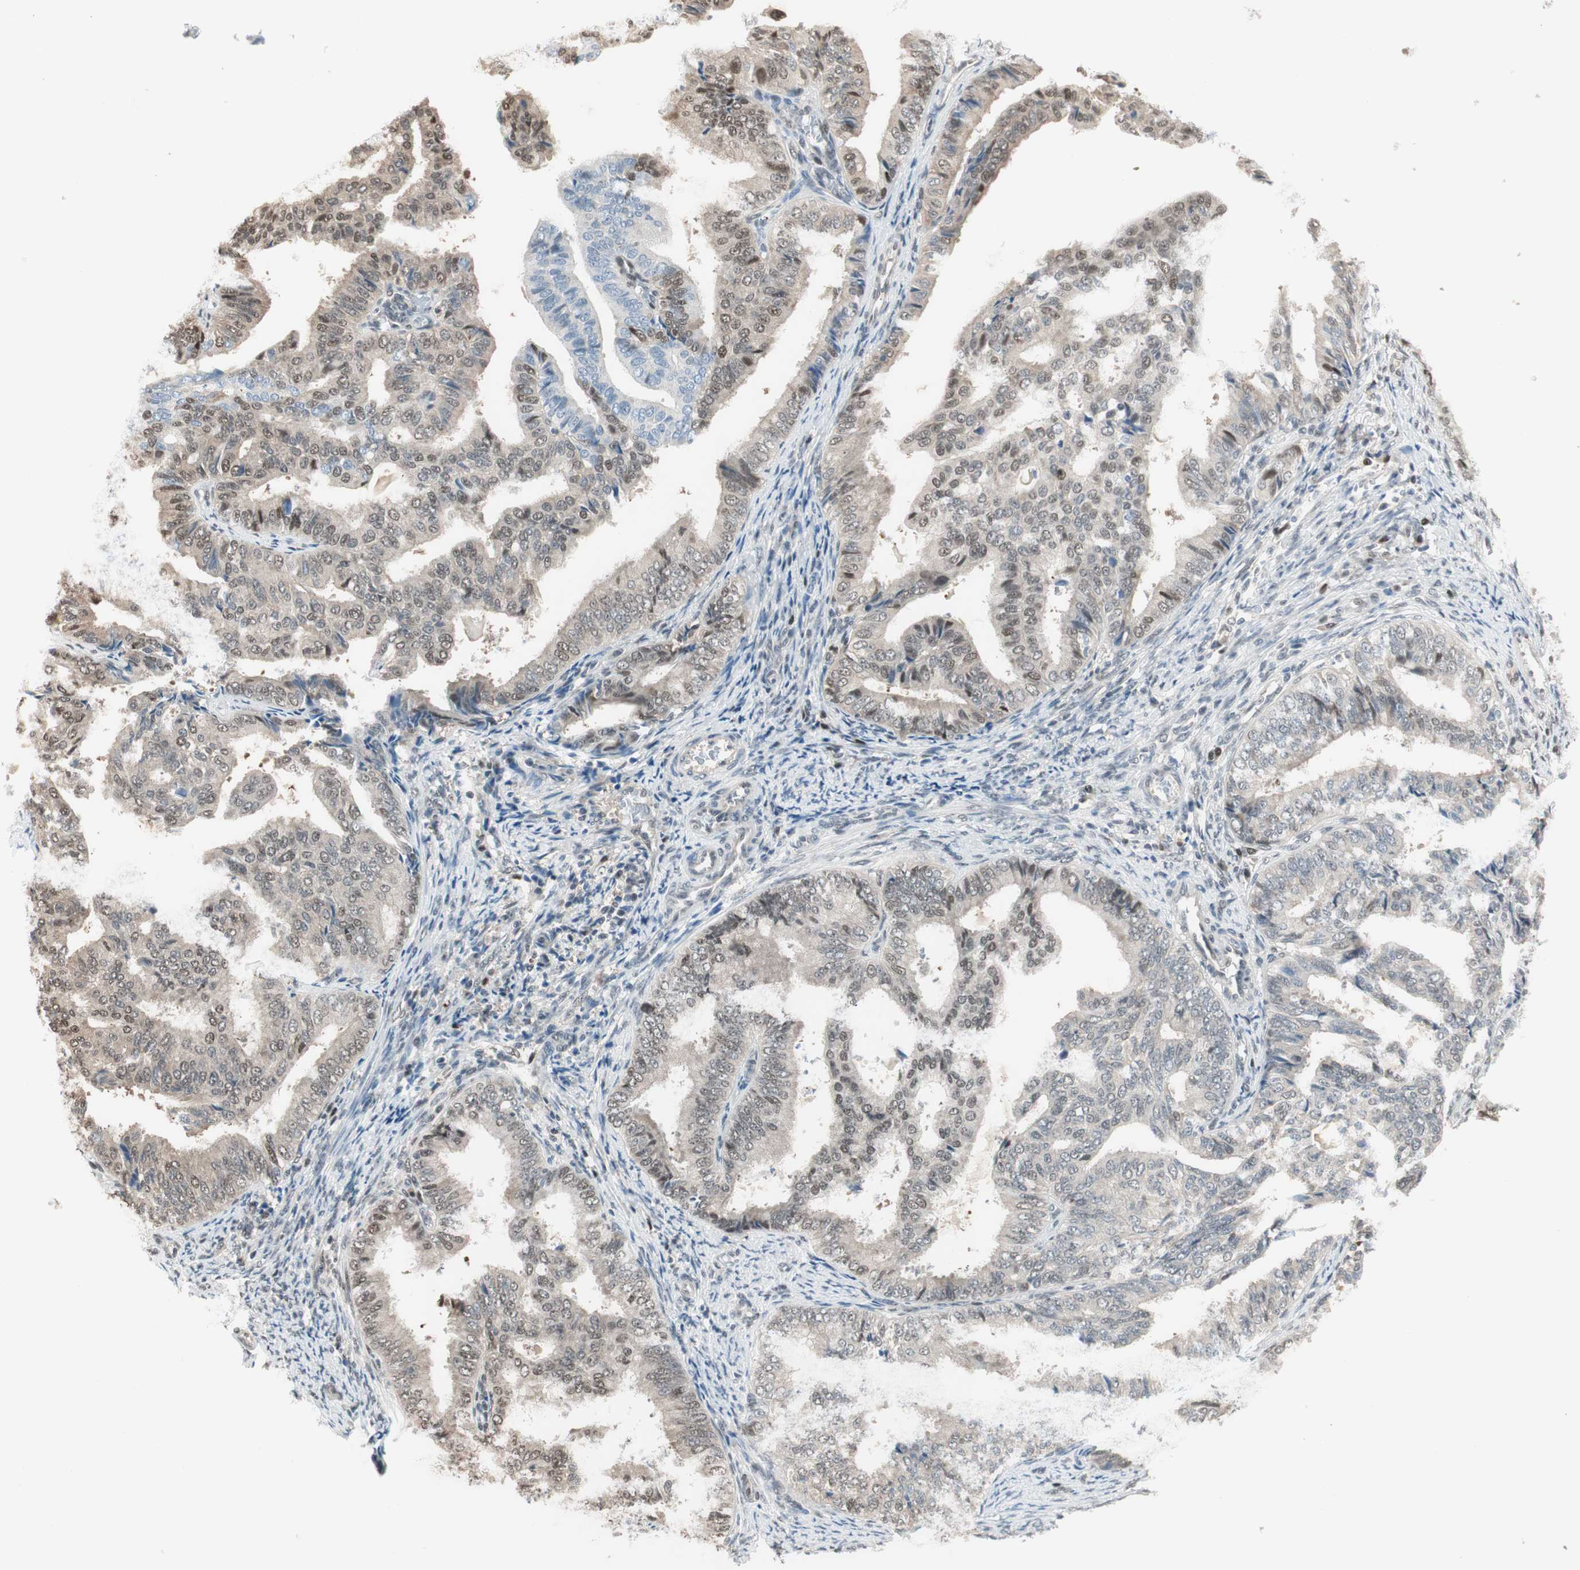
{"staining": {"intensity": "moderate", "quantity": "25%-75%", "location": "nuclear"}, "tissue": "endometrial cancer", "cell_type": "Tumor cells", "image_type": "cancer", "snomed": [{"axis": "morphology", "description": "Adenocarcinoma, NOS"}, {"axis": "topography", "description": "Endometrium"}], "caption": "Endometrial cancer (adenocarcinoma) stained with a protein marker reveals moderate staining in tumor cells.", "gene": "LONP2", "patient": {"sex": "female", "age": 58}}